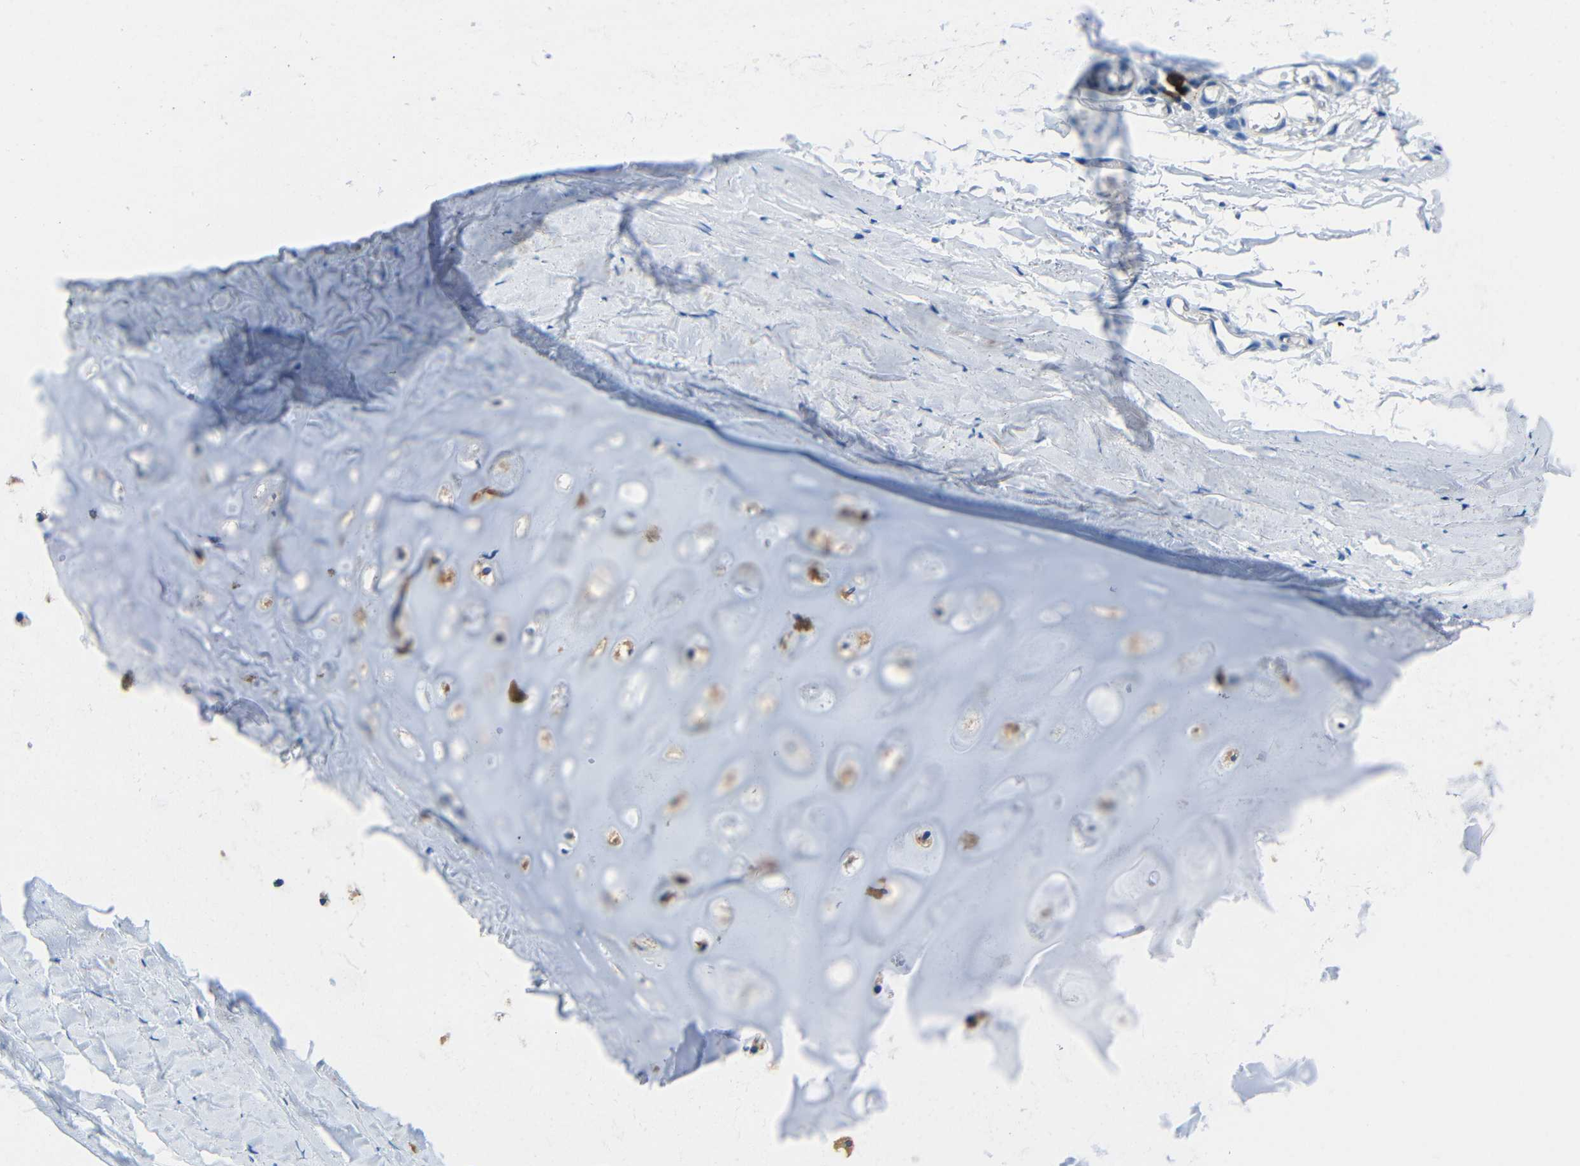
{"staining": {"intensity": "moderate", "quantity": ">75%", "location": "cytoplasmic/membranous"}, "tissue": "adipose tissue", "cell_type": "Adipocytes", "image_type": "normal", "snomed": [{"axis": "morphology", "description": "Normal tissue, NOS"}, {"axis": "topography", "description": "Bronchus"}], "caption": "About >75% of adipocytes in benign human adipose tissue show moderate cytoplasmic/membranous protein positivity as visualized by brown immunohistochemical staining.", "gene": "NEGR1", "patient": {"sex": "female", "age": 73}}